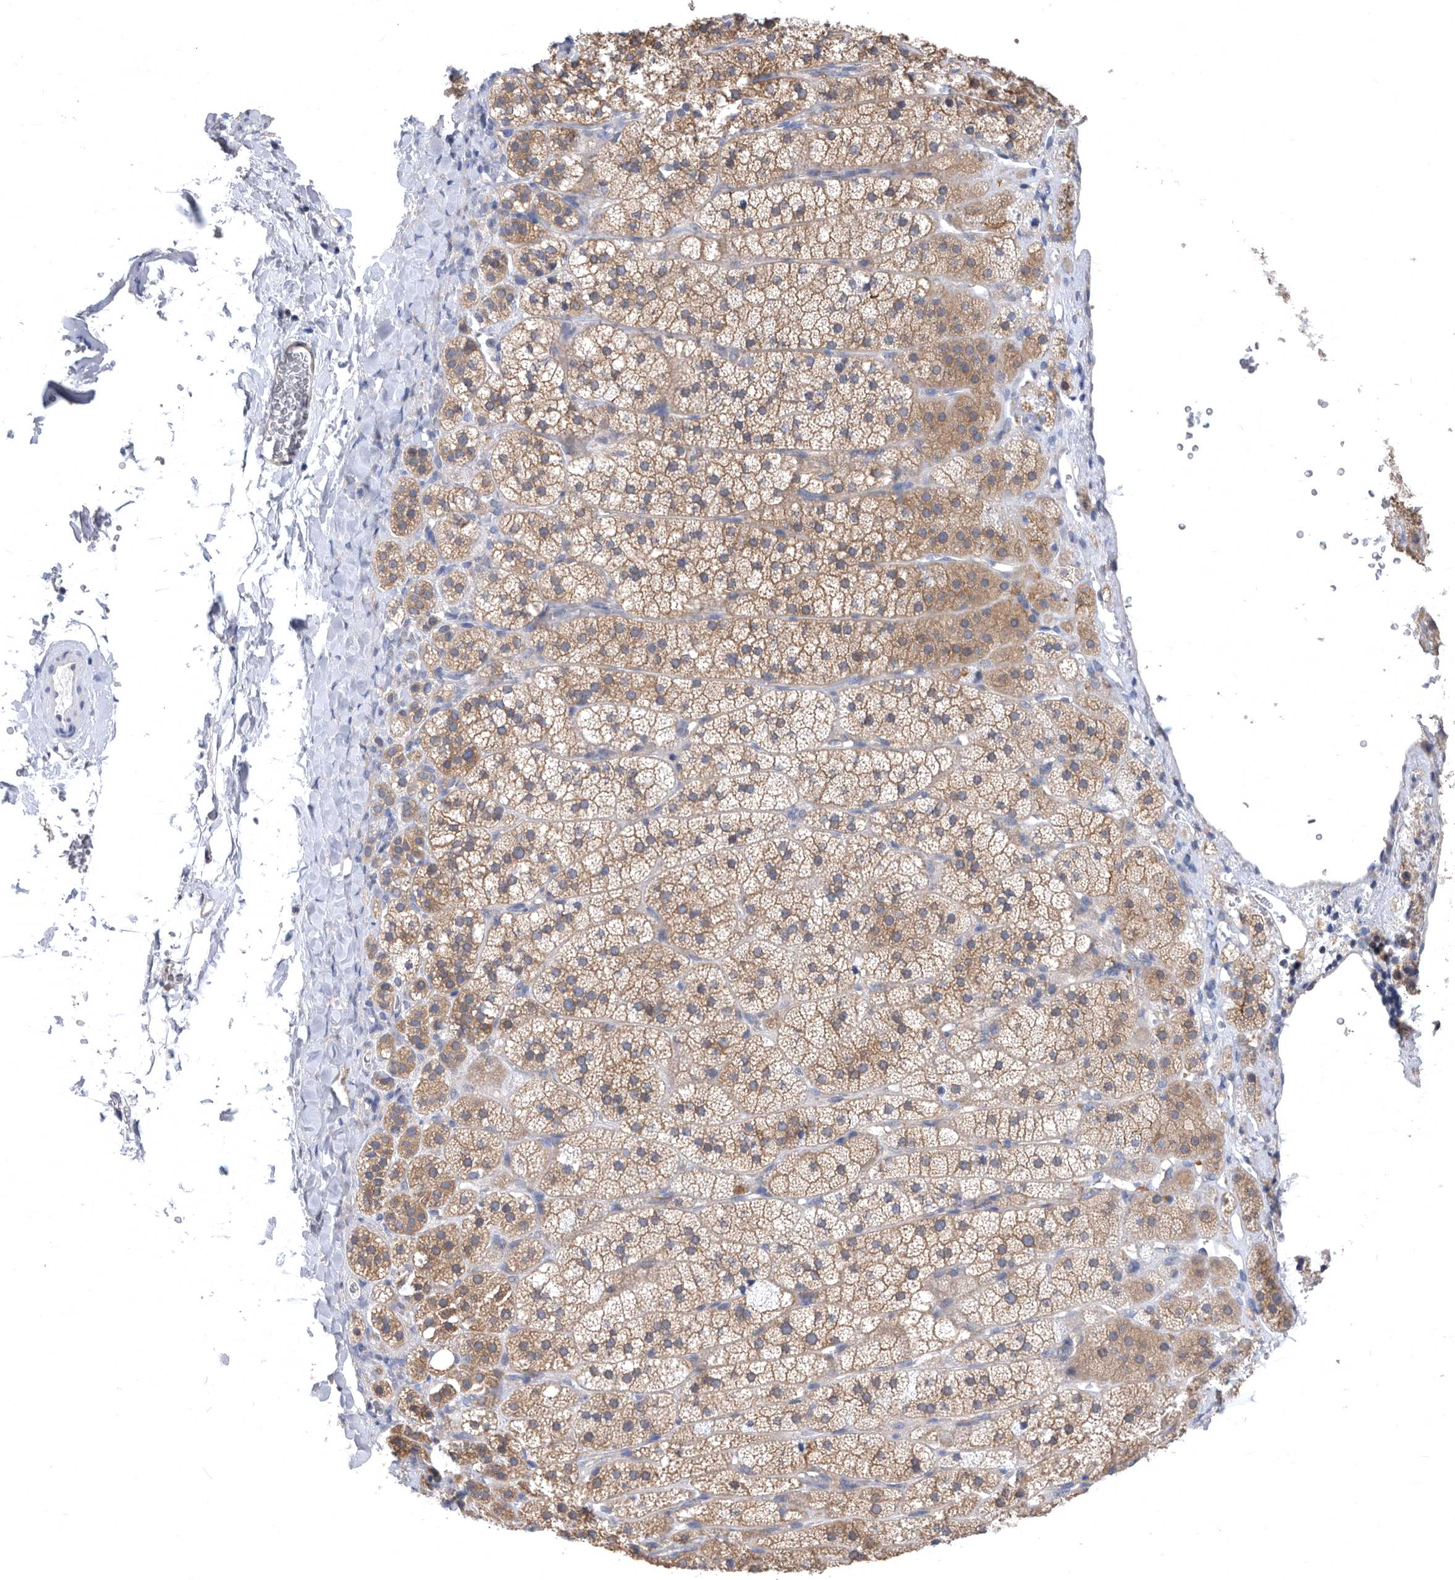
{"staining": {"intensity": "moderate", "quantity": ">75%", "location": "cytoplasmic/membranous"}, "tissue": "adrenal gland", "cell_type": "Glandular cells", "image_type": "normal", "snomed": [{"axis": "morphology", "description": "Normal tissue, NOS"}, {"axis": "topography", "description": "Adrenal gland"}], "caption": "A high-resolution histopathology image shows immunohistochemistry staining of unremarkable adrenal gland, which shows moderate cytoplasmic/membranous expression in about >75% of glandular cells.", "gene": "CCT4", "patient": {"sex": "female", "age": 44}}